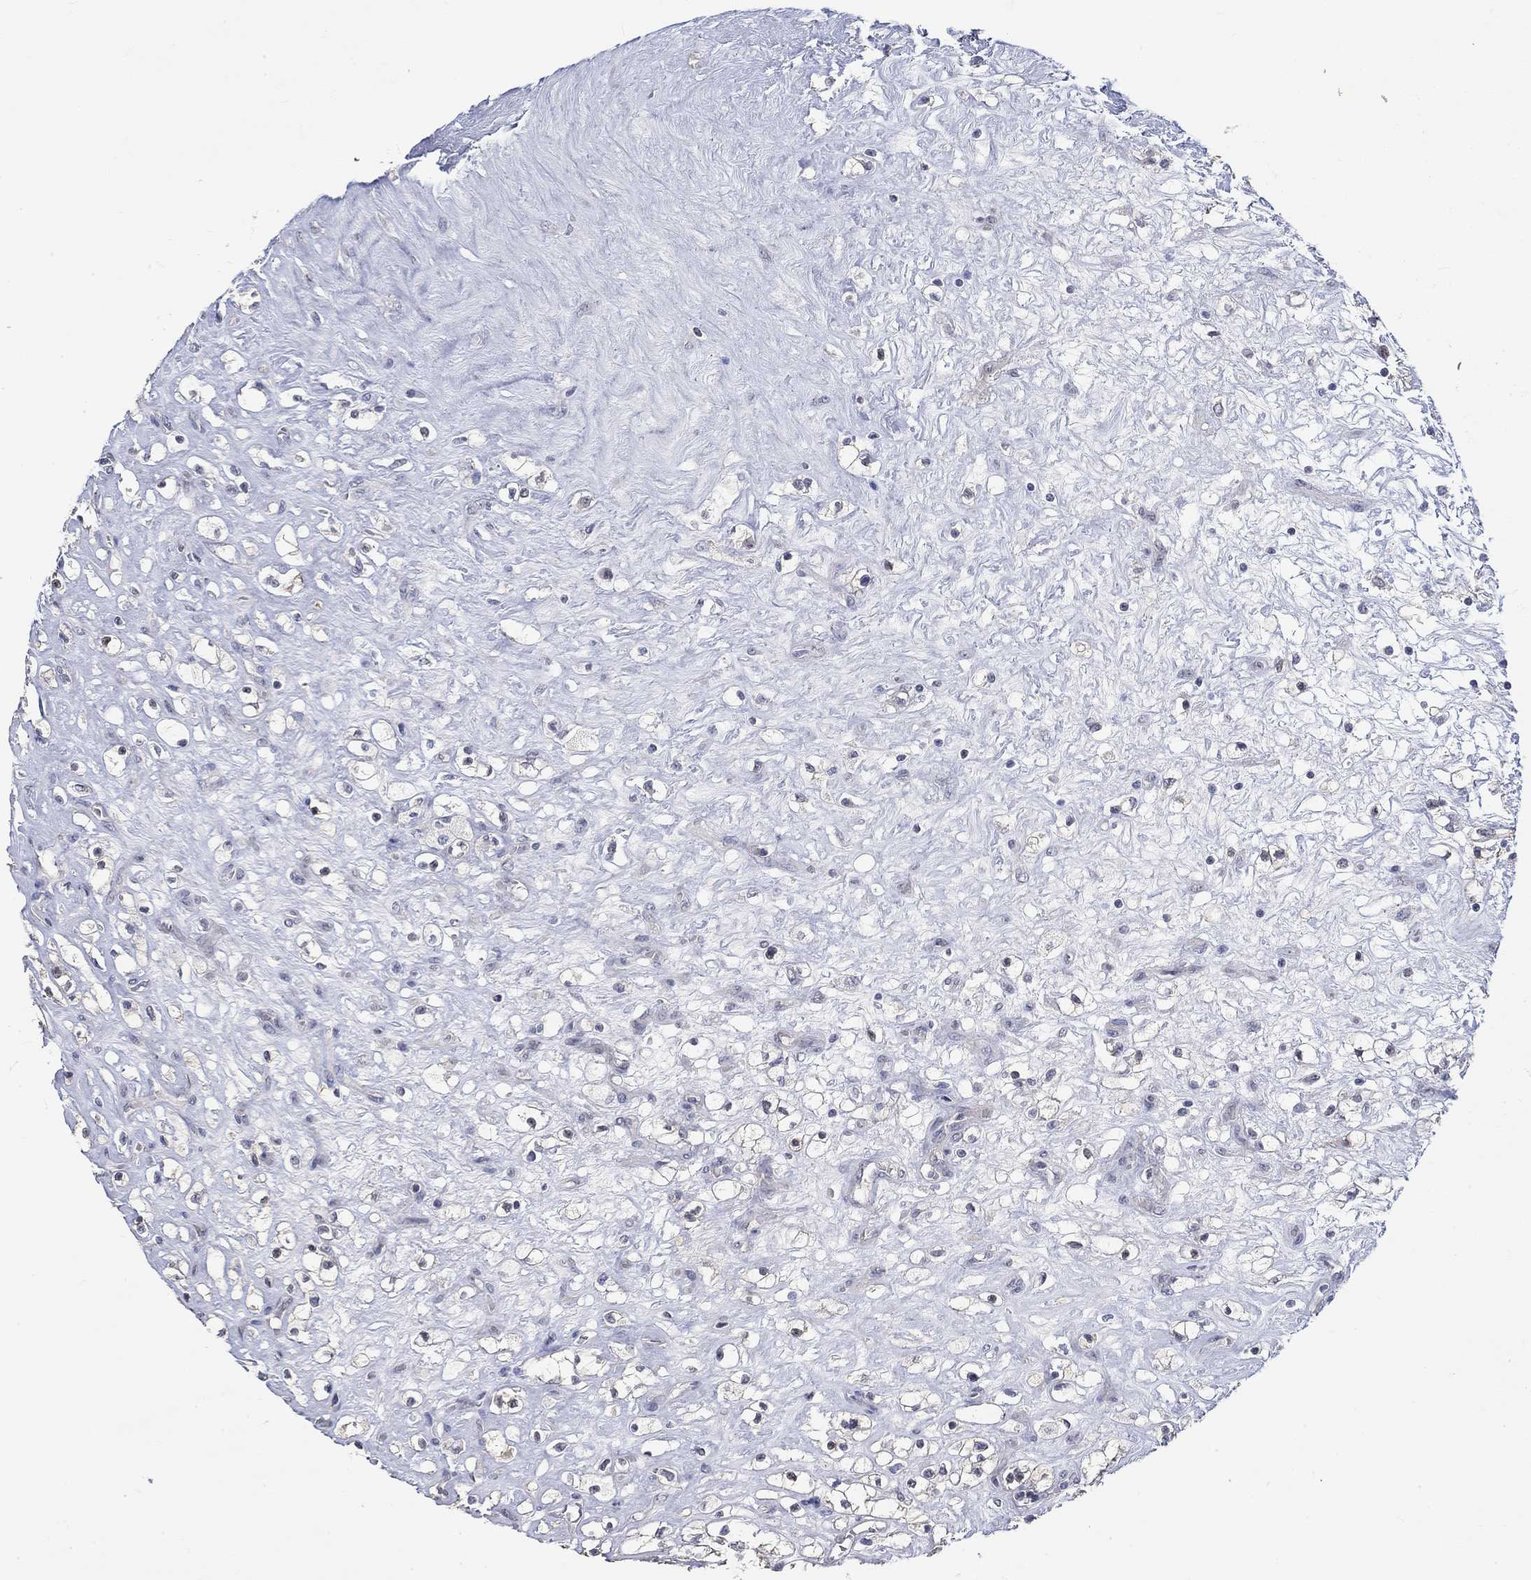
{"staining": {"intensity": "weak", "quantity": "<25%", "location": "nuclear"}, "tissue": "renal cancer", "cell_type": "Tumor cells", "image_type": "cancer", "snomed": [{"axis": "morphology", "description": "Adenocarcinoma, NOS"}, {"axis": "topography", "description": "Kidney"}], "caption": "Tumor cells are negative for protein expression in human renal cancer.", "gene": "PNMA5", "patient": {"sex": "male", "age": 67}}